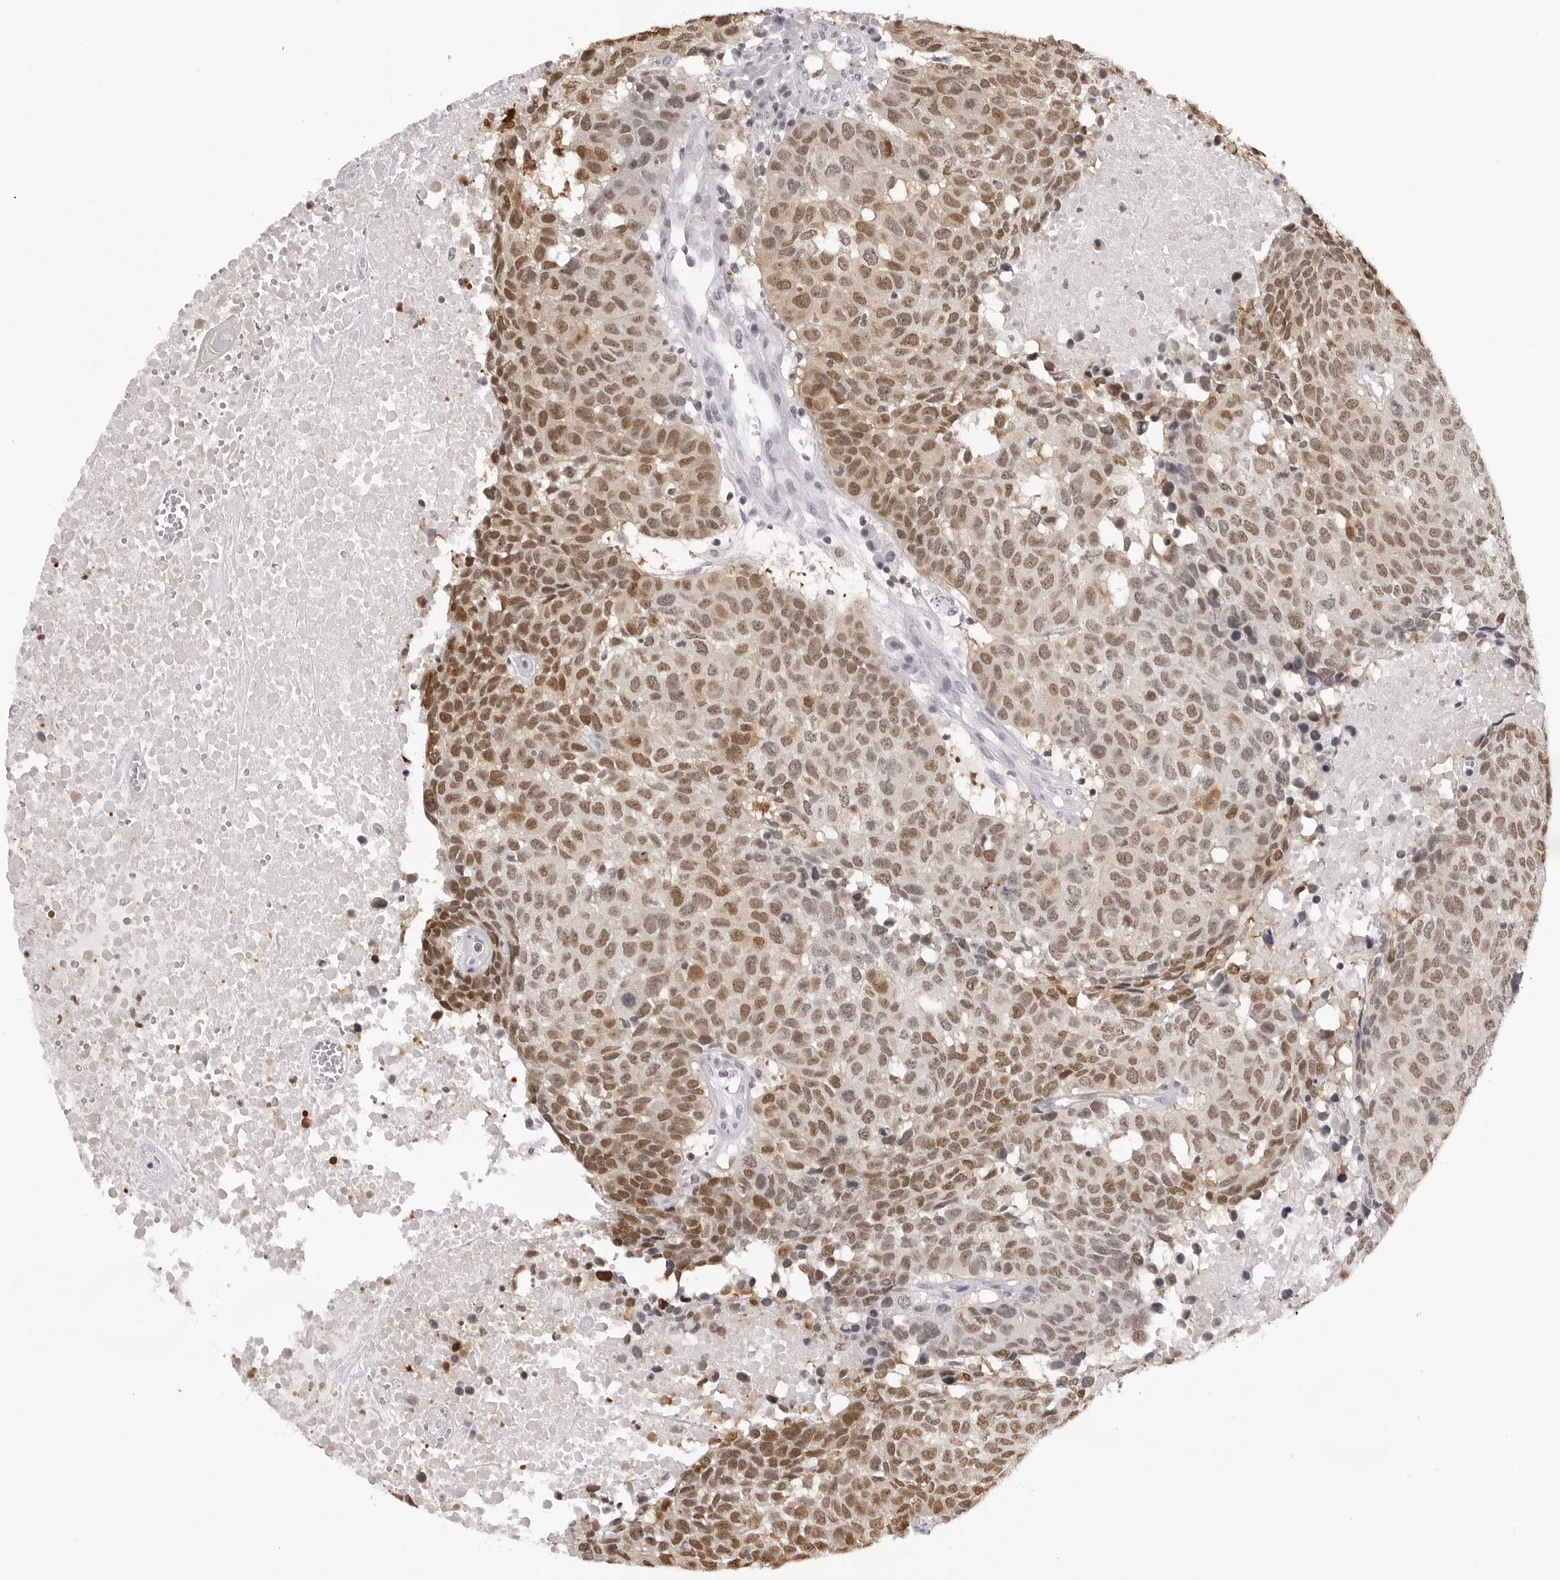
{"staining": {"intensity": "moderate", "quantity": ">75%", "location": "nuclear"}, "tissue": "head and neck cancer", "cell_type": "Tumor cells", "image_type": "cancer", "snomed": [{"axis": "morphology", "description": "Squamous cell carcinoma, NOS"}, {"axis": "topography", "description": "Head-Neck"}], "caption": "A micrograph of head and neck cancer (squamous cell carcinoma) stained for a protein reveals moderate nuclear brown staining in tumor cells.", "gene": "HSPA4", "patient": {"sex": "male", "age": 66}}